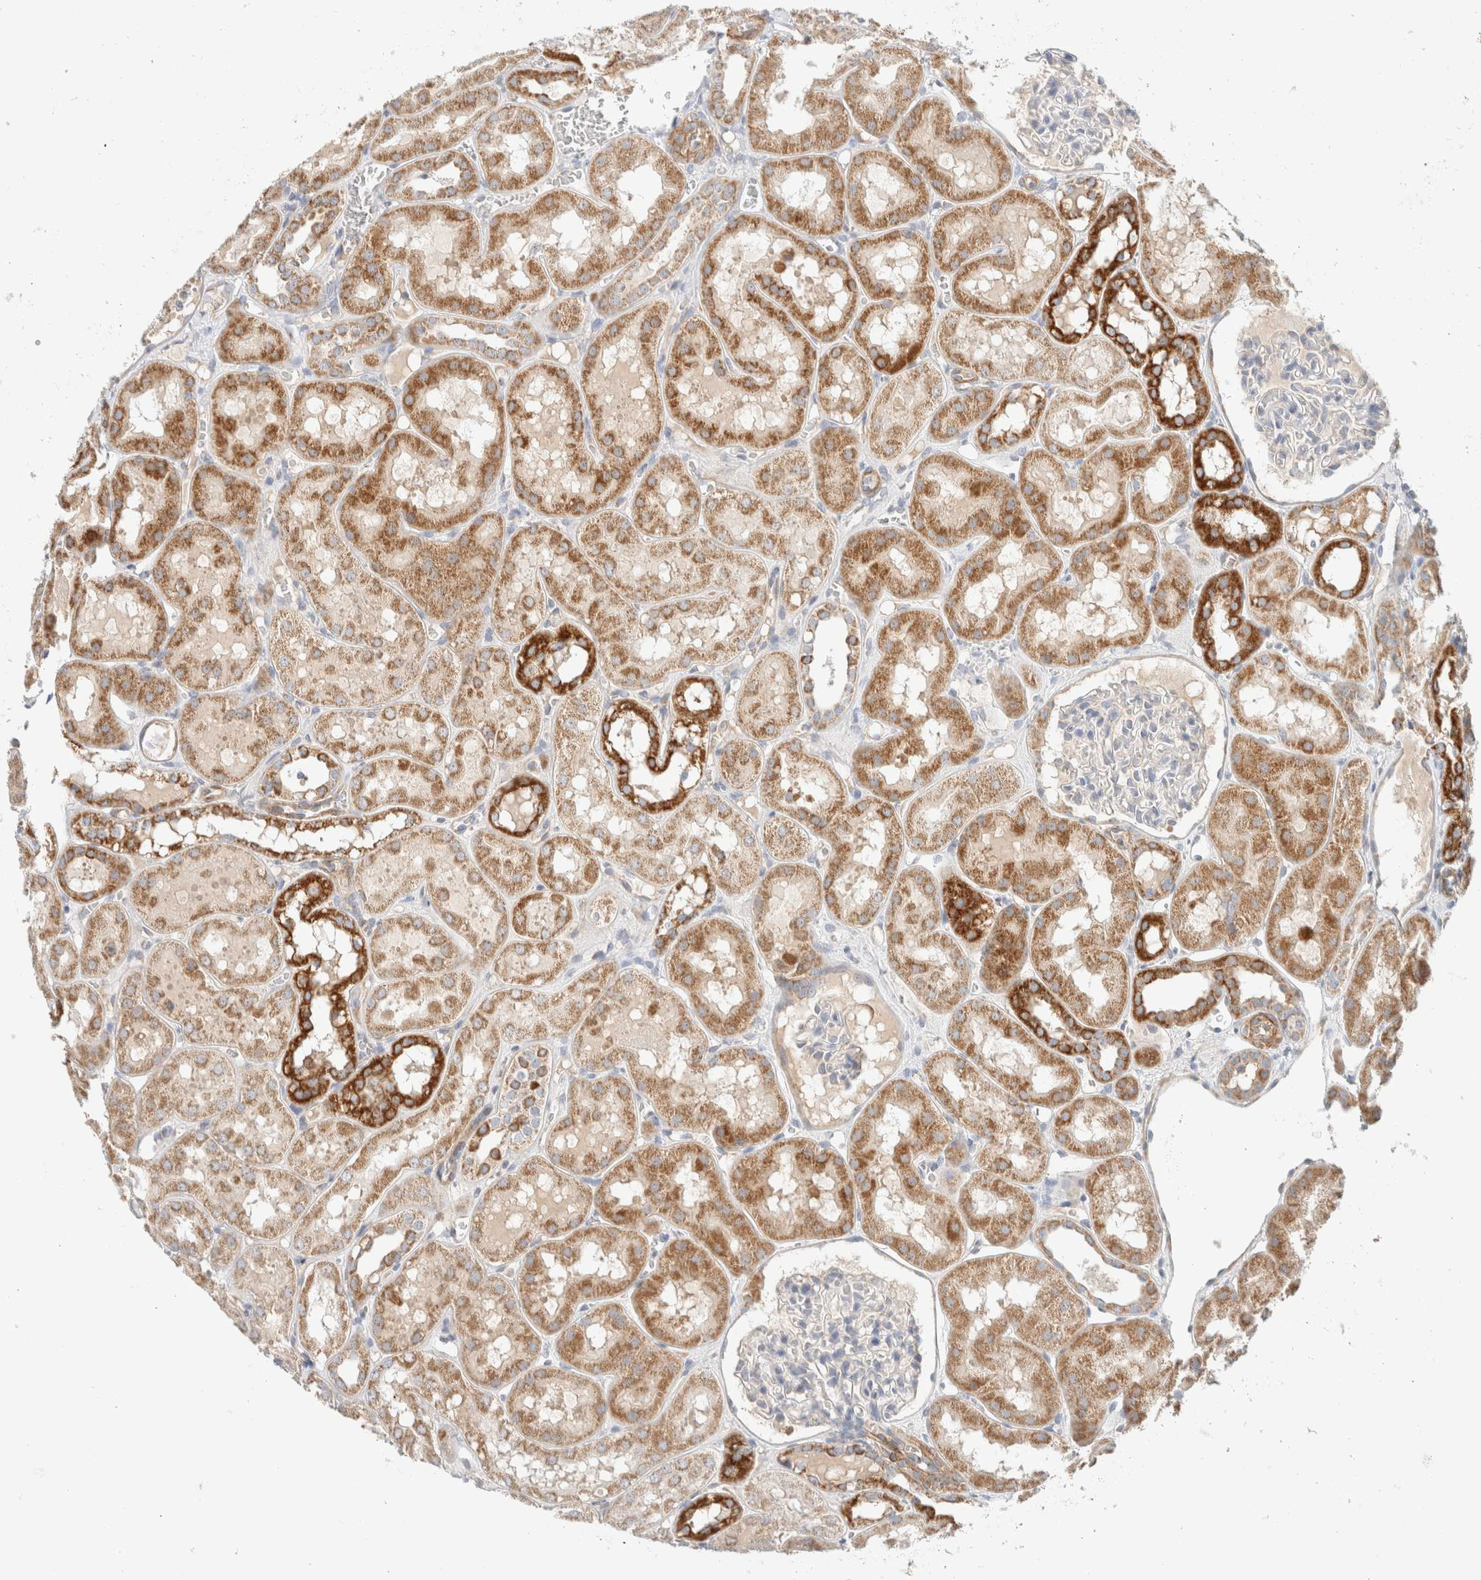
{"staining": {"intensity": "negative", "quantity": "none", "location": "none"}, "tissue": "kidney", "cell_type": "Cells in glomeruli", "image_type": "normal", "snomed": [{"axis": "morphology", "description": "Normal tissue, NOS"}, {"axis": "topography", "description": "Kidney"}, {"axis": "topography", "description": "Urinary bladder"}], "caption": "A histopathology image of human kidney is negative for staining in cells in glomeruli. (Brightfield microscopy of DAB (3,3'-diaminobenzidine) immunohistochemistry at high magnification).", "gene": "MRM3", "patient": {"sex": "male", "age": 16}}